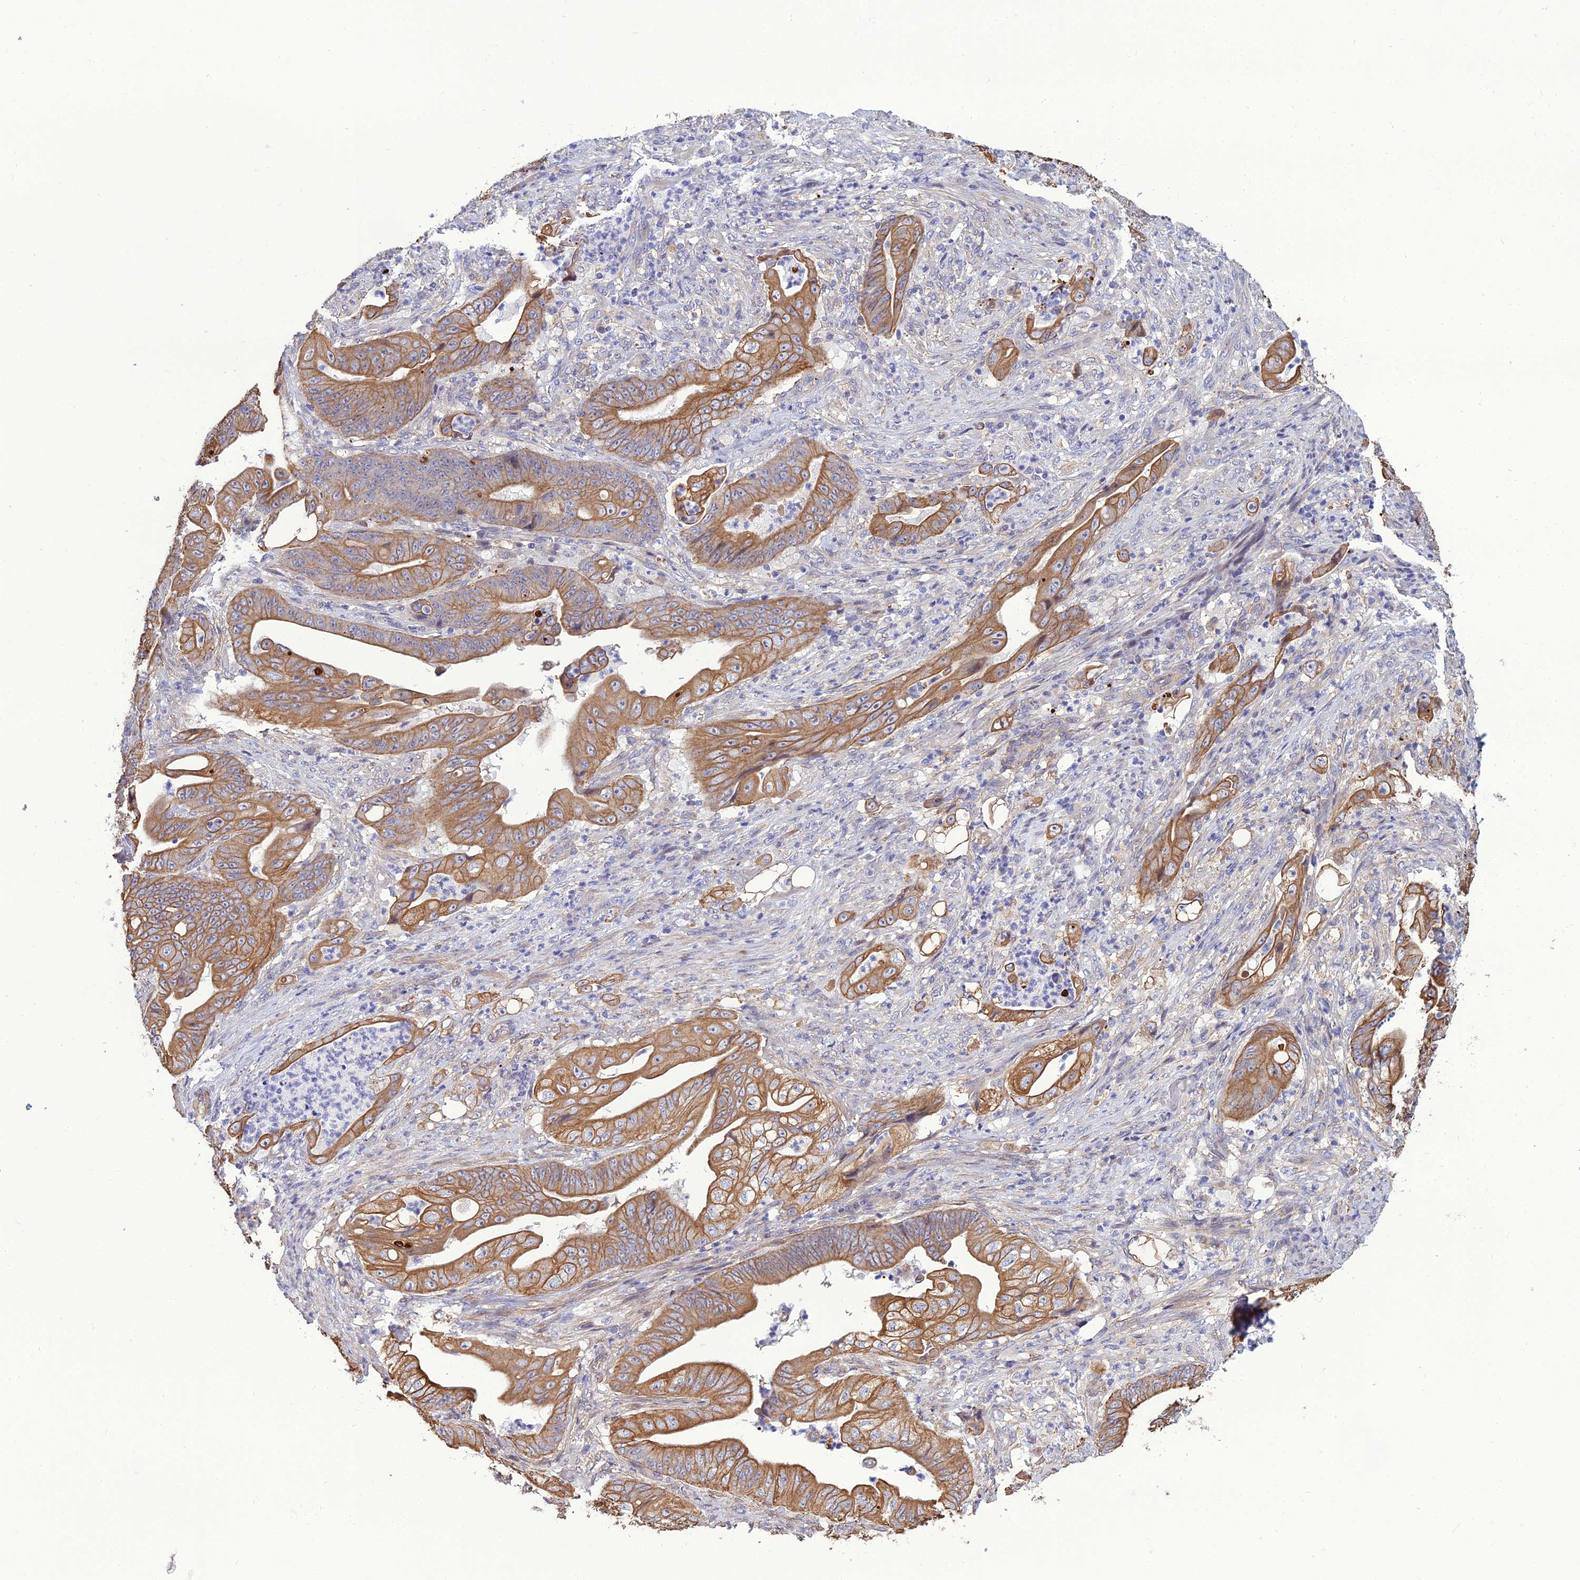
{"staining": {"intensity": "moderate", "quantity": "25%-75%", "location": "cytoplasmic/membranous"}, "tissue": "stomach cancer", "cell_type": "Tumor cells", "image_type": "cancer", "snomed": [{"axis": "morphology", "description": "Adenocarcinoma, NOS"}, {"axis": "topography", "description": "Stomach"}], "caption": "Adenocarcinoma (stomach) stained with a brown dye demonstrates moderate cytoplasmic/membranous positive expression in approximately 25%-75% of tumor cells.", "gene": "LZTS2", "patient": {"sex": "female", "age": 73}}